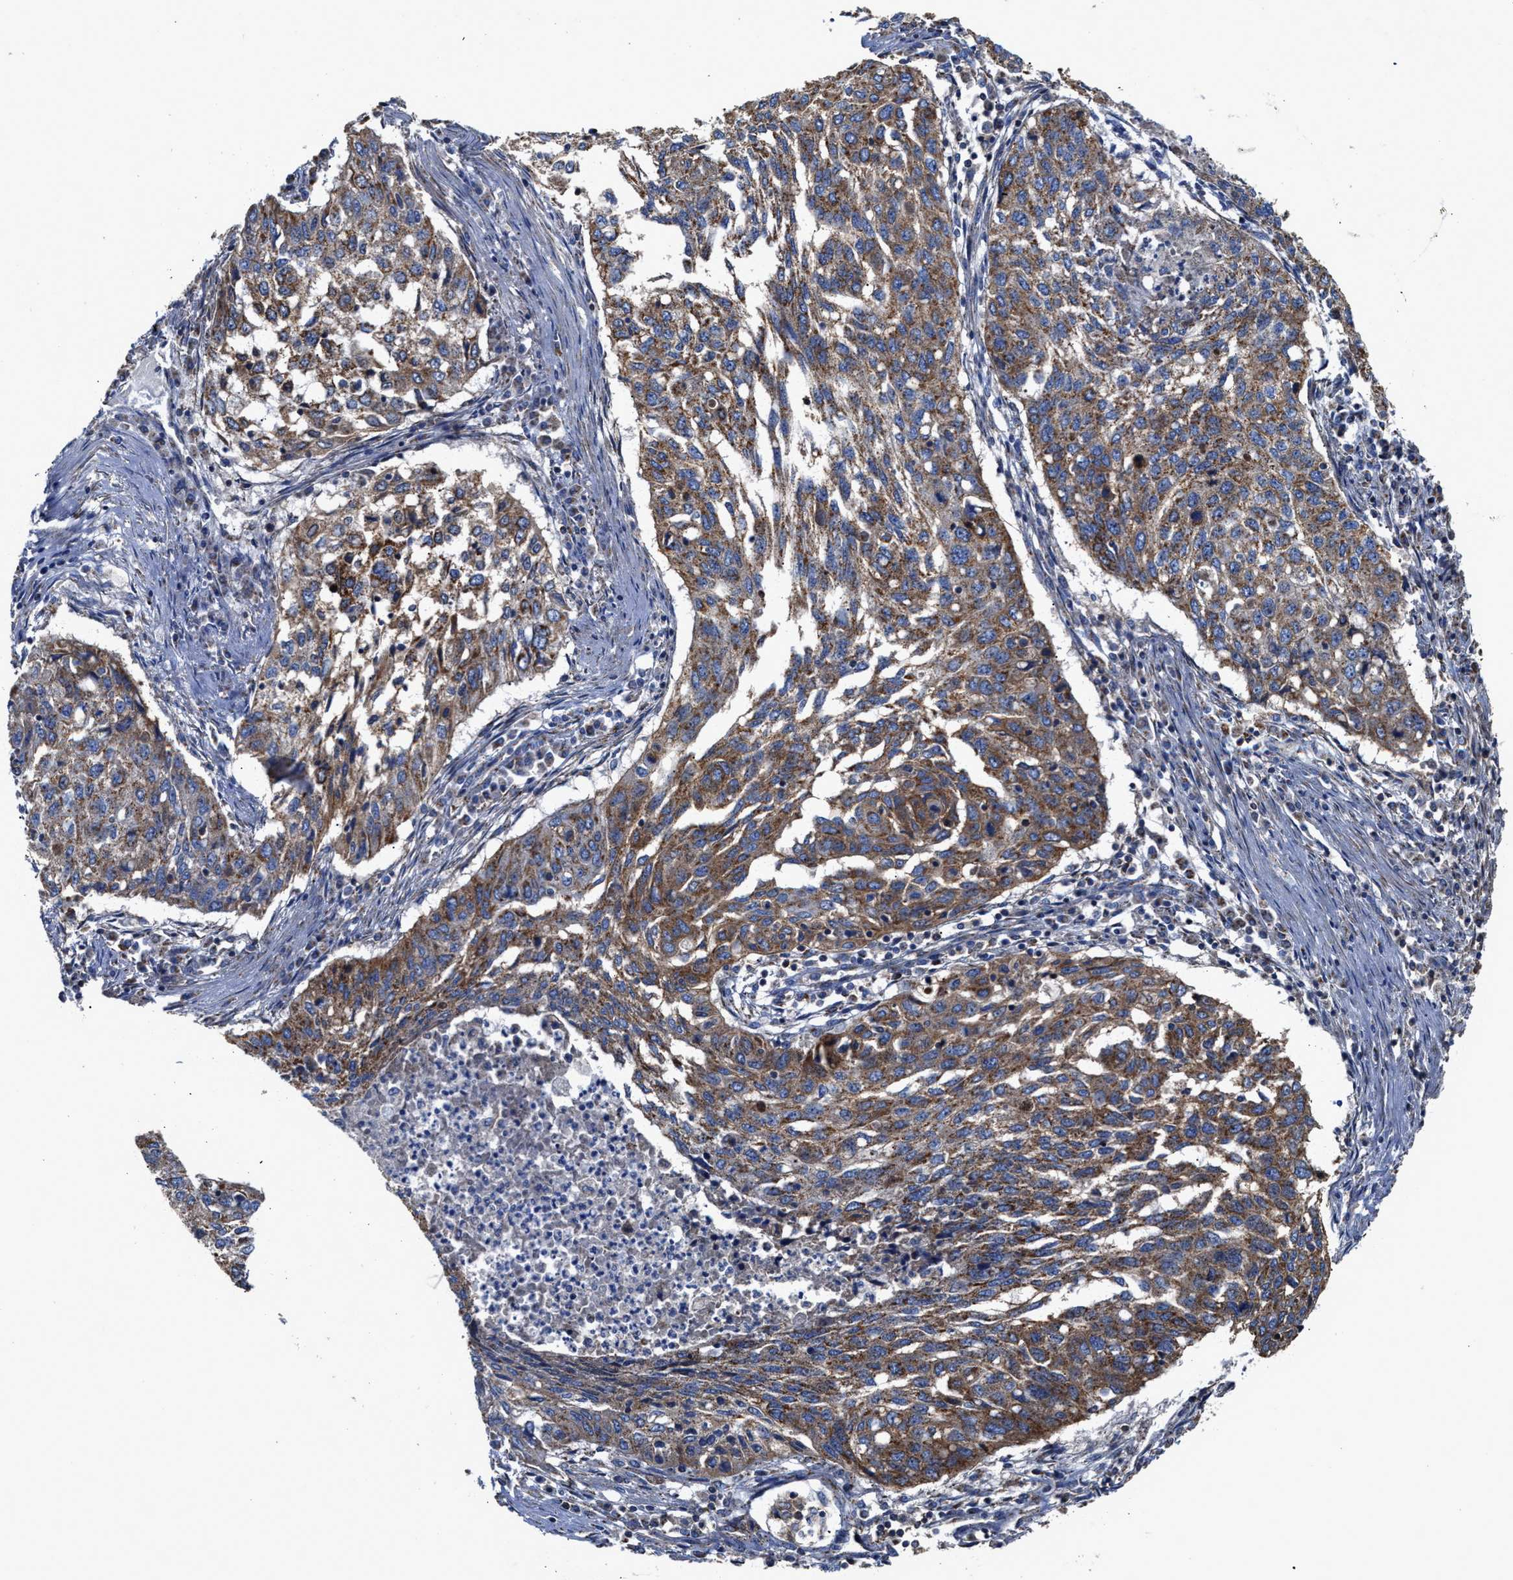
{"staining": {"intensity": "moderate", "quantity": ">75%", "location": "cytoplasmic/membranous"}, "tissue": "lung cancer", "cell_type": "Tumor cells", "image_type": "cancer", "snomed": [{"axis": "morphology", "description": "Squamous cell carcinoma, NOS"}, {"axis": "topography", "description": "Lung"}], "caption": "Lung cancer tissue exhibits moderate cytoplasmic/membranous positivity in about >75% of tumor cells, visualized by immunohistochemistry. Using DAB (brown) and hematoxylin (blue) stains, captured at high magnification using brightfield microscopy.", "gene": "MECR", "patient": {"sex": "female", "age": 63}}